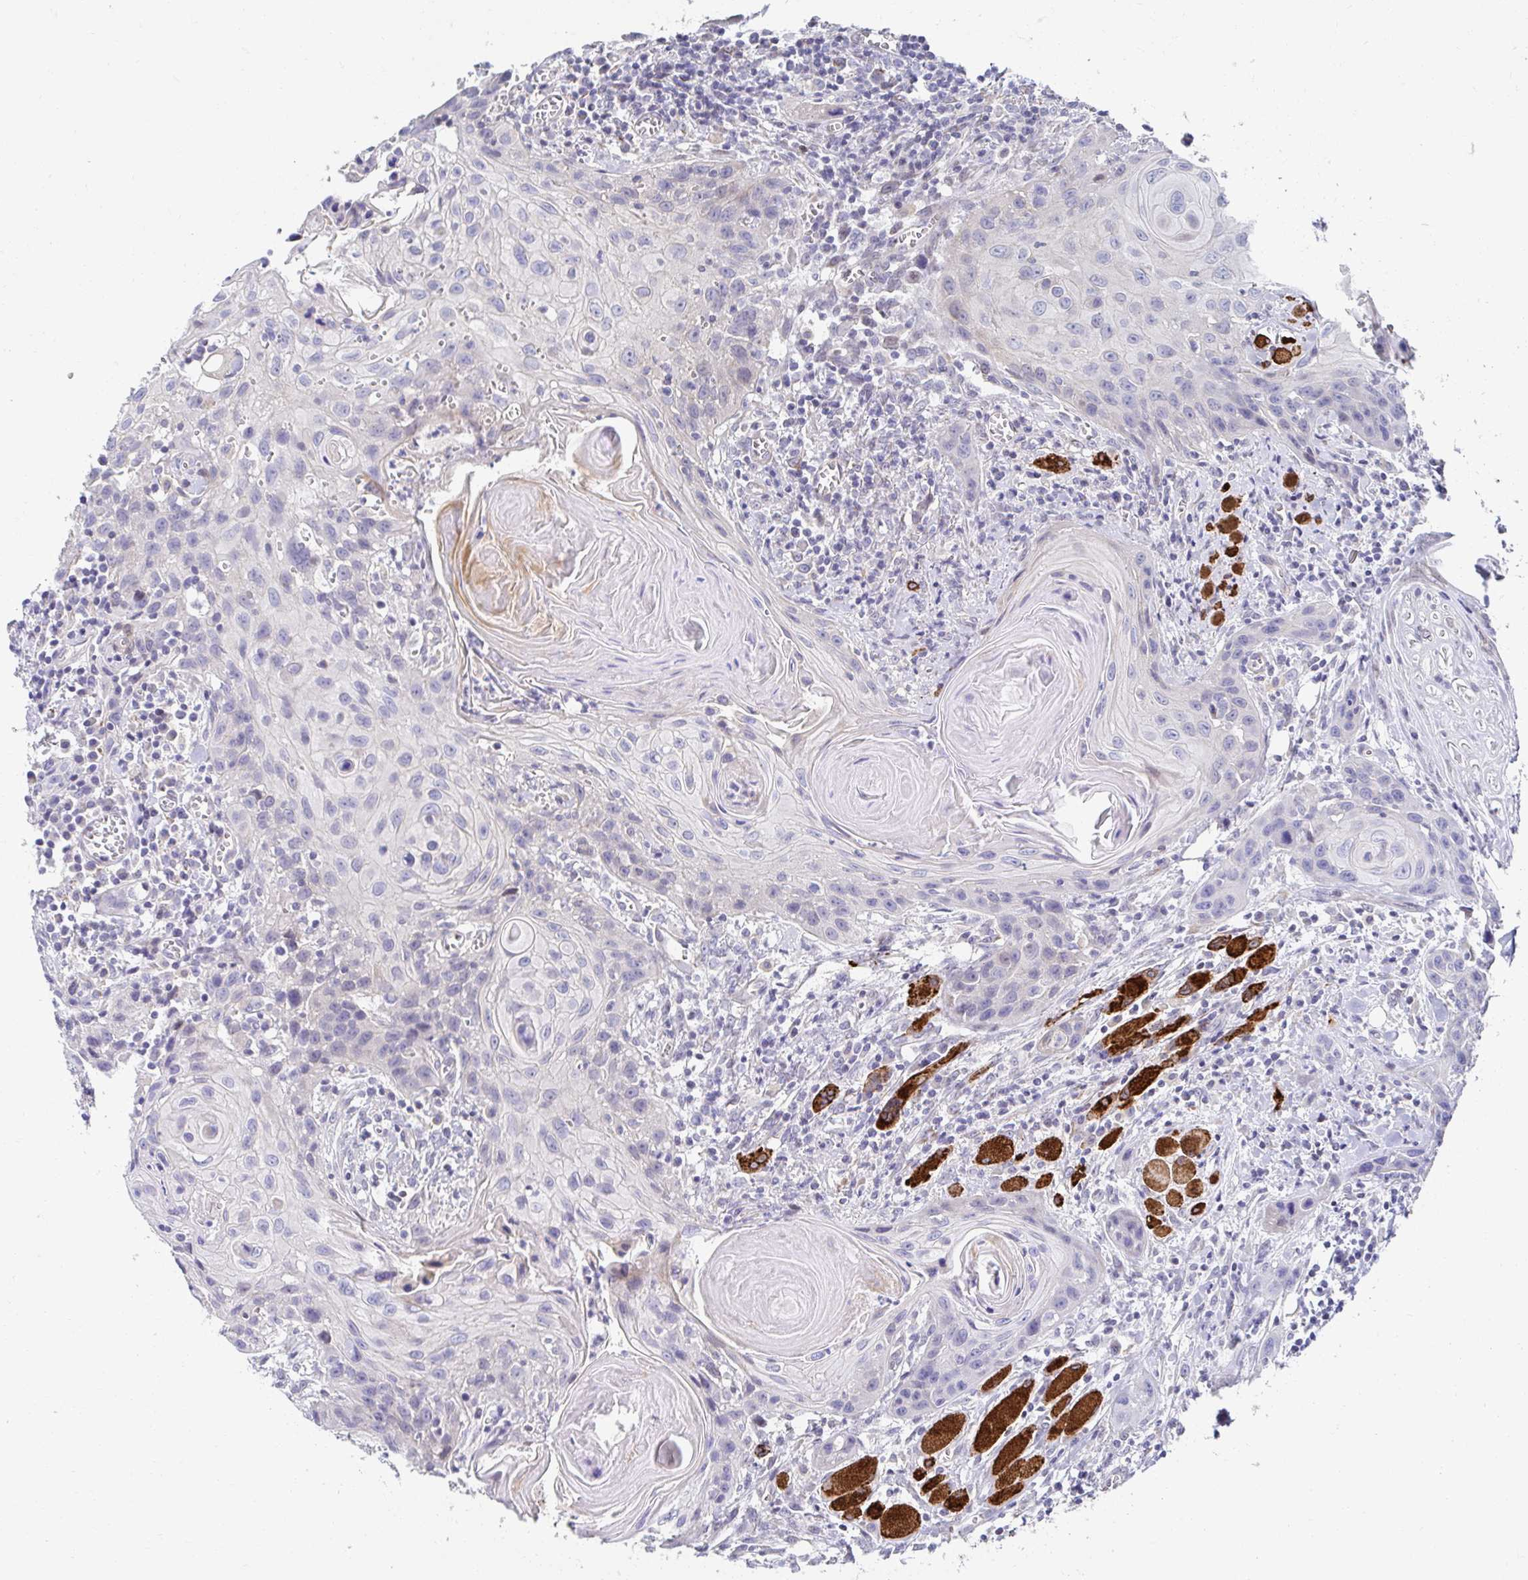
{"staining": {"intensity": "negative", "quantity": "none", "location": "none"}, "tissue": "head and neck cancer", "cell_type": "Tumor cells", "image_type": "cancer", "snomed": [{"axis": "morphology", "description": "Squamous cell carcinoma, NOS"}, {"axis": "topography", "description": "Oral tissue"}, {"axis": "topography", "description": "Head-Neck"}], "caption": "Immunohistochemistry (IHC) photomicrograph of neoplastic tissue: head and neck squamous cell carcinoma stained with DAB (3,3'-diaminobenzidine) reveals no significant protein expression in tumor cells.", "gene": "AKAP14", "patient": {"sex": "male", "age": 58}}